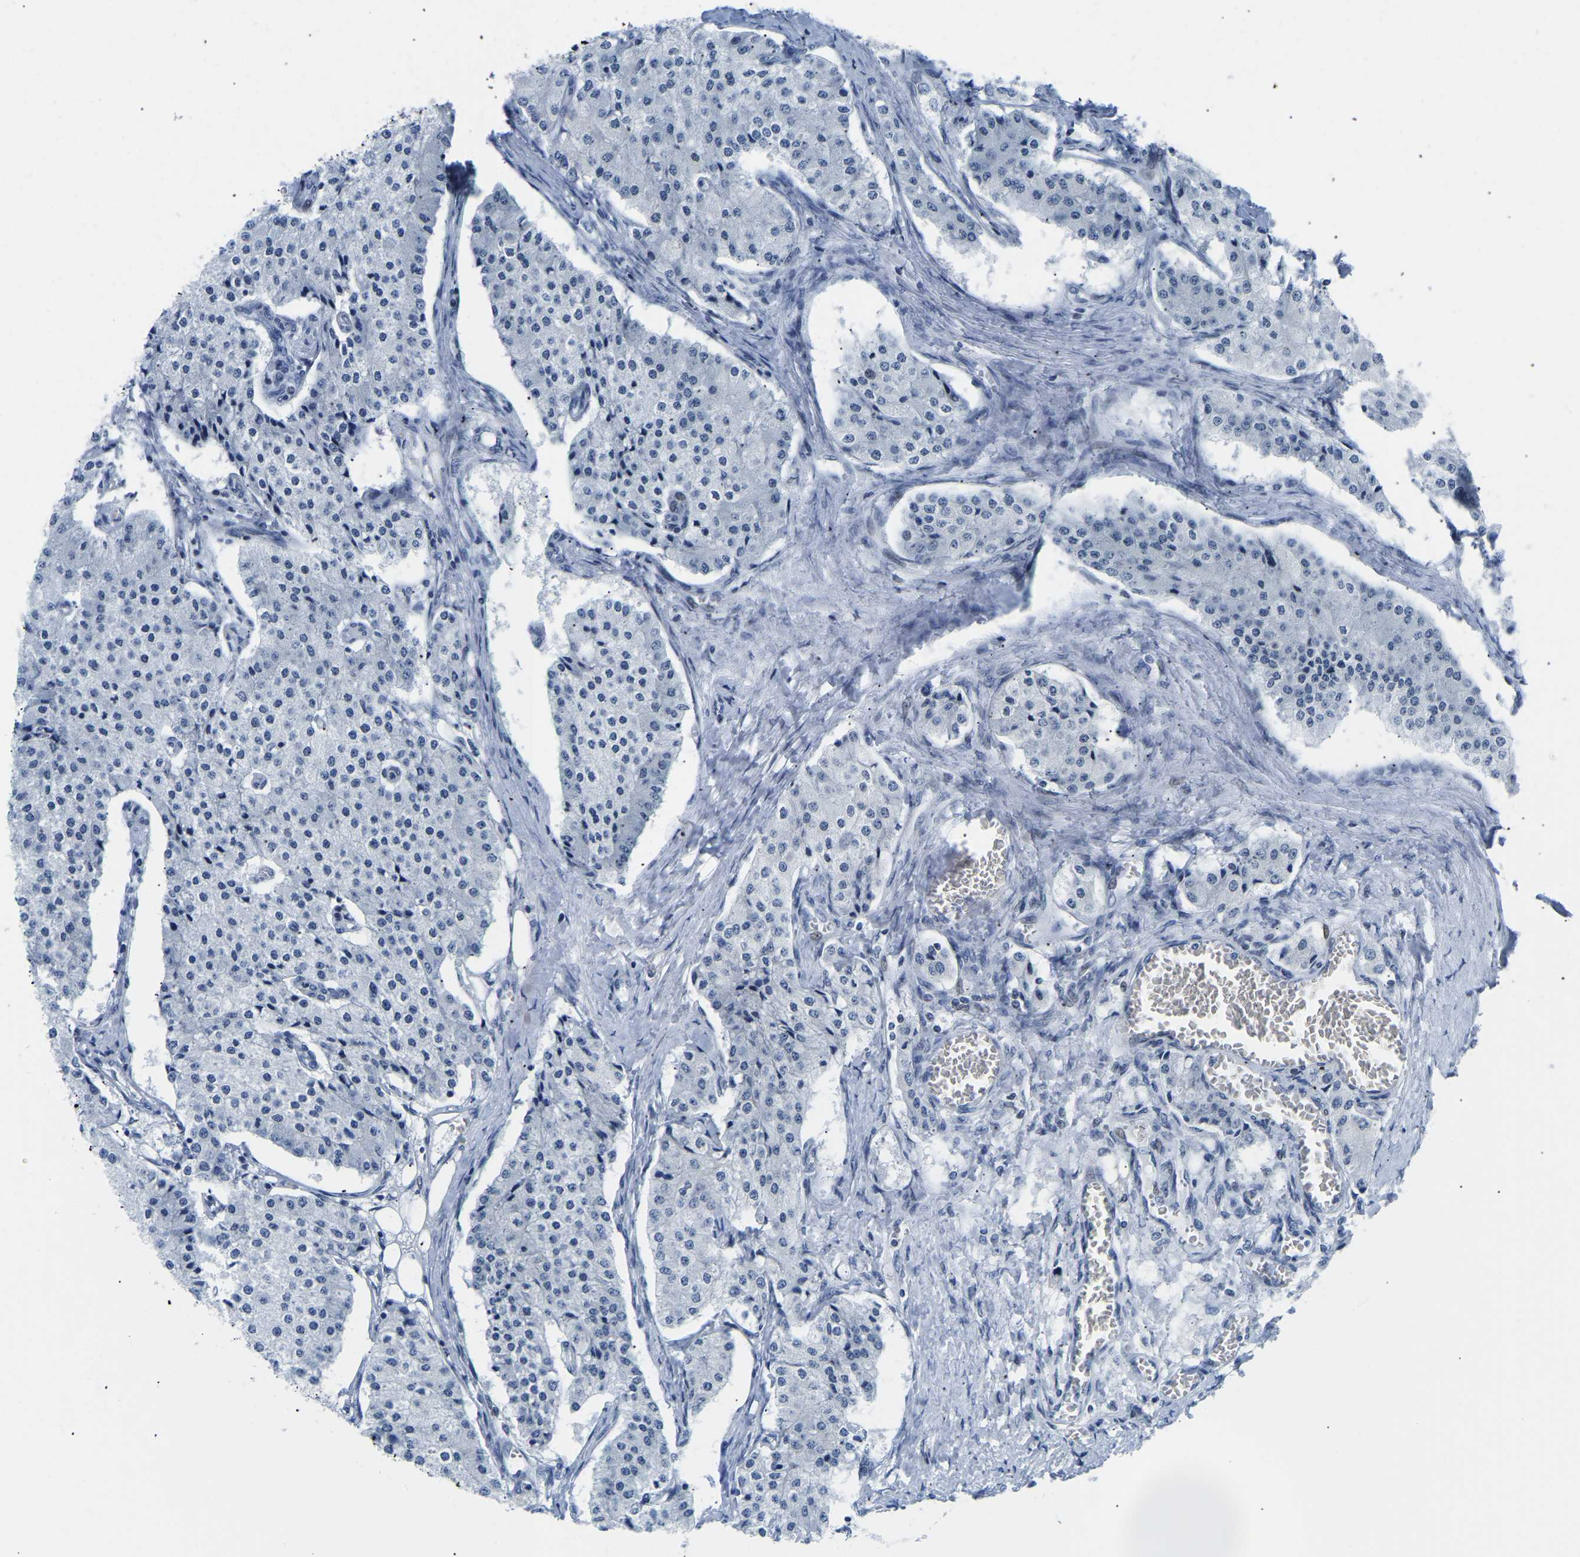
{"staining": {"intensity": "negative", "quantity": "none", "location": "none"}, "tissue": "carcinoid", "cell_type": "Tumor cells", "image_type": "cancer", "snomed": [{"axis": "morphology", "description": "Carcinoid, malignant, NOS"}, {"axis": "topography", "description": "Colon"}], "caption": "Micrograph shows no protein positivity in tumor cells of carcinoid tissue.", "gene": "UPK3A", "patient": {"sex": "female", "age": 52}}